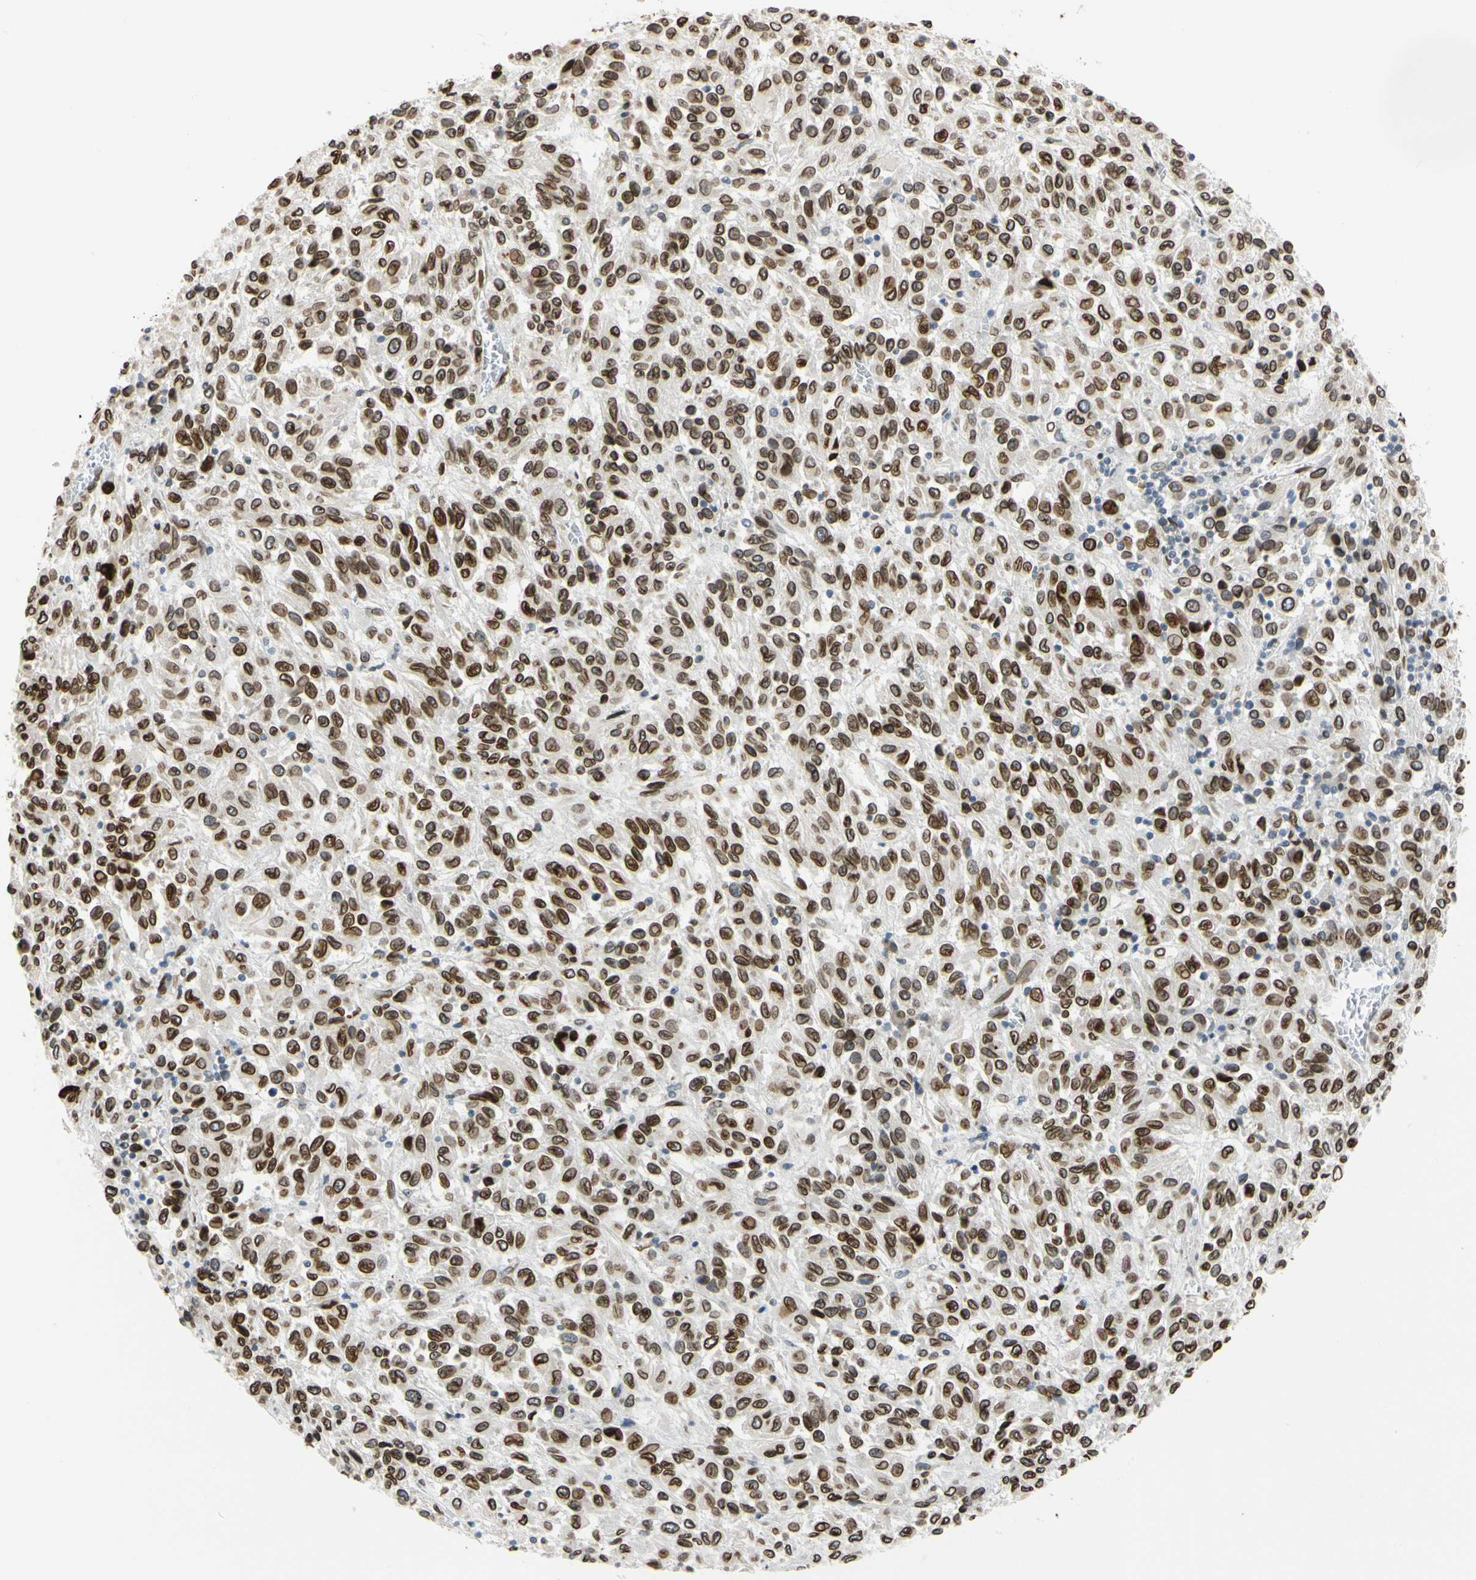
{"staining": {"intensity": "strong", "quantity": ">75%", "location": "cytoplasmic/membranous,nuclear"}, "tissue": "melanoma", "cell_type": "Tumor cells", "image_type": "cancer", "snomed": [{"axis": "morphology", "description": "Malignant melanoma, Metastatic site"}, {"axis": "topography", "description": "Lung"}], "caption": "An IHC image of neoplastic tissue is shown. Protein staining in brown labels strong cytoplasmic/membranous and nuclear positivity in malignant melanoma (metastatic site) within tumor cells.", "gene": "SUN1", "patient": {"sex": "male", "age": 64}}